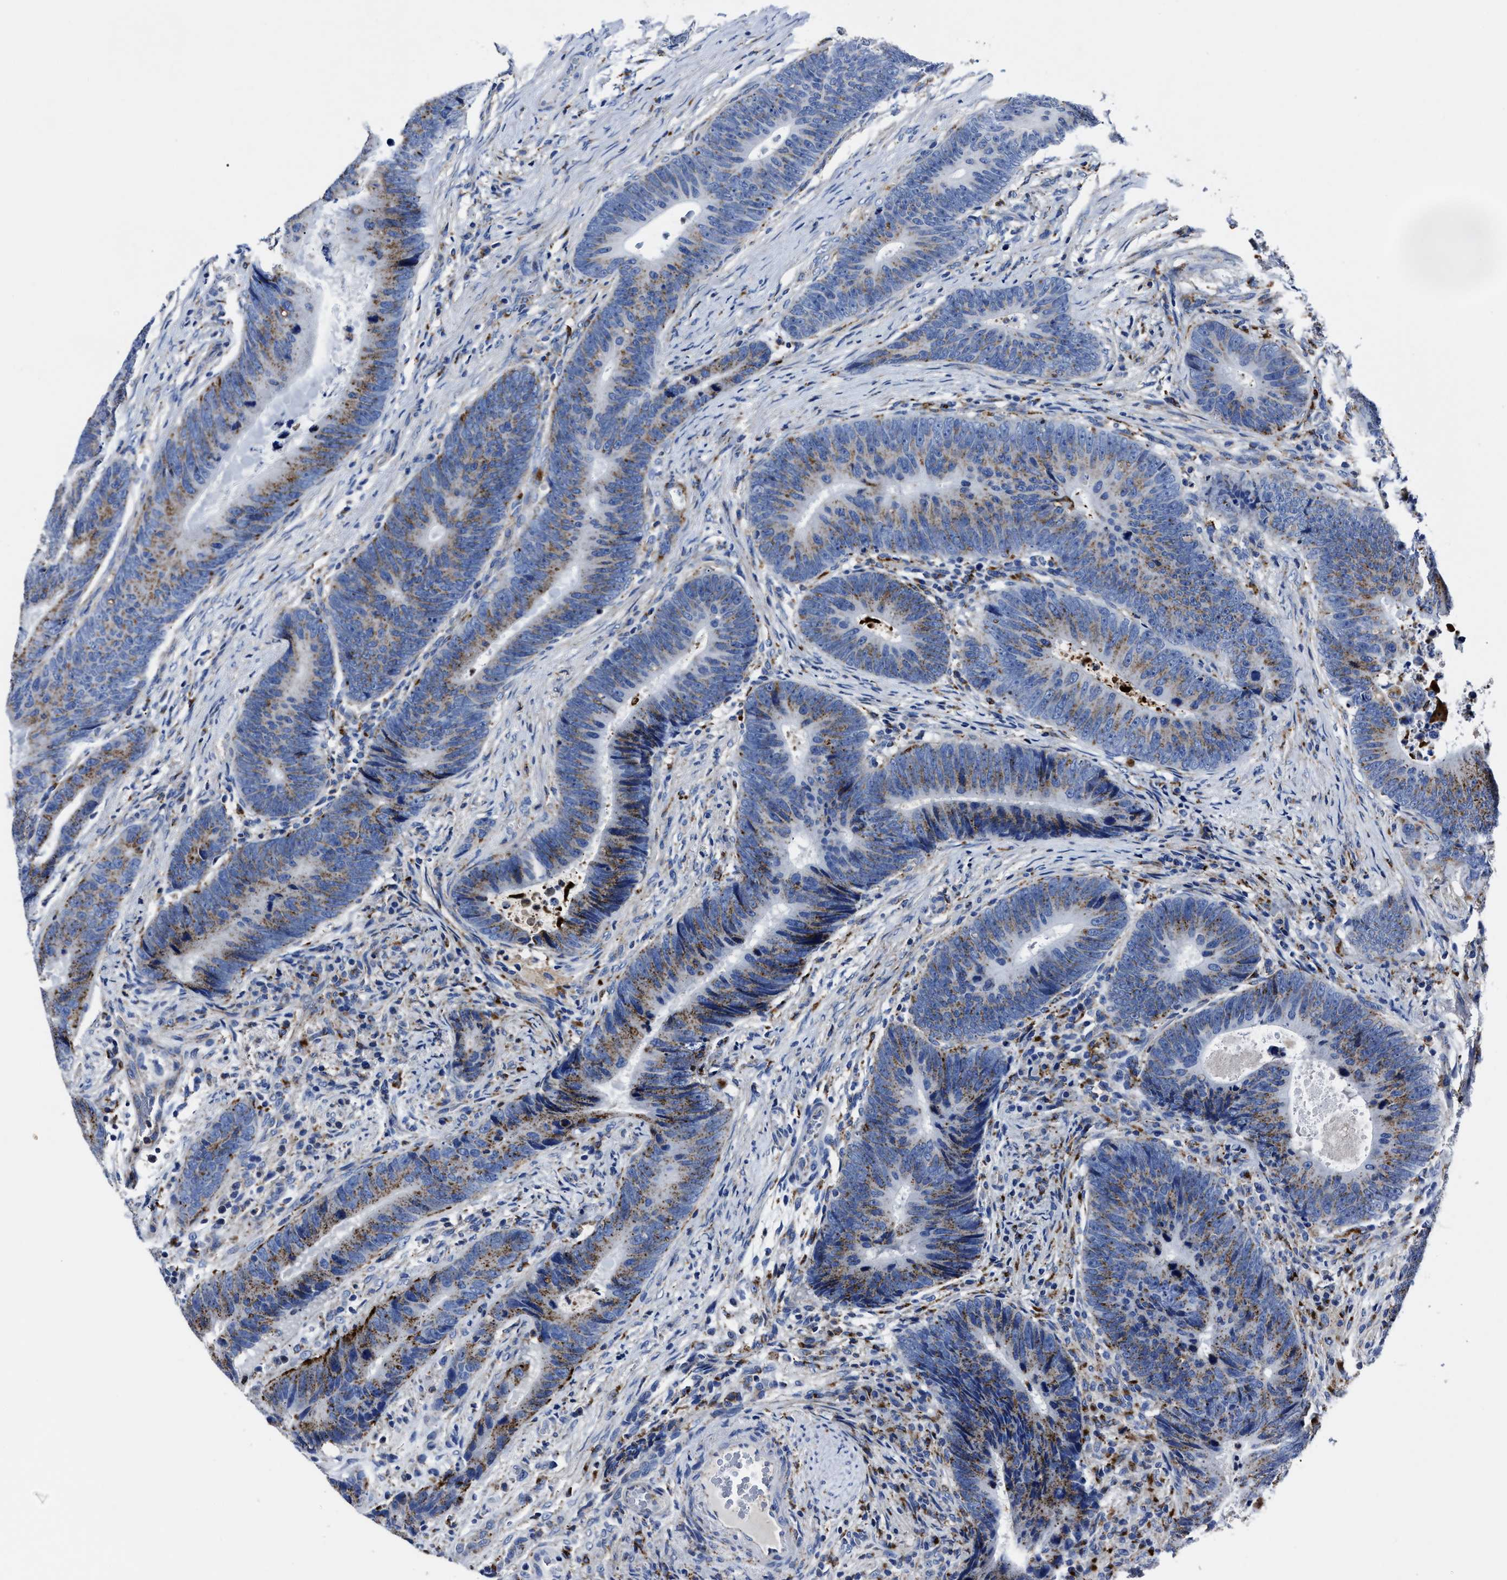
{"staining": {"intensity": "moderate", "quantity": "25%-75%", "location": "cytoplasmic/membranous"}, "tissue": "colorectal cancer", "cell_type": "Tumor cells", "image_type": "cancer", "snomed": [{"axis": "morphology", "description": "Adenocarcinoma, NOS"}, {"axis": "topography", "description": "Colon"}], "caption": "This is an image of immunohistochemistry (IHC) staining of colorectal adenocarcinoma, which shows moderate positivity in the cytoplasmic/membranous of tumor cells.", "gene": "LAMTOR4", "patient": {"sex": "male", "age": 56}}